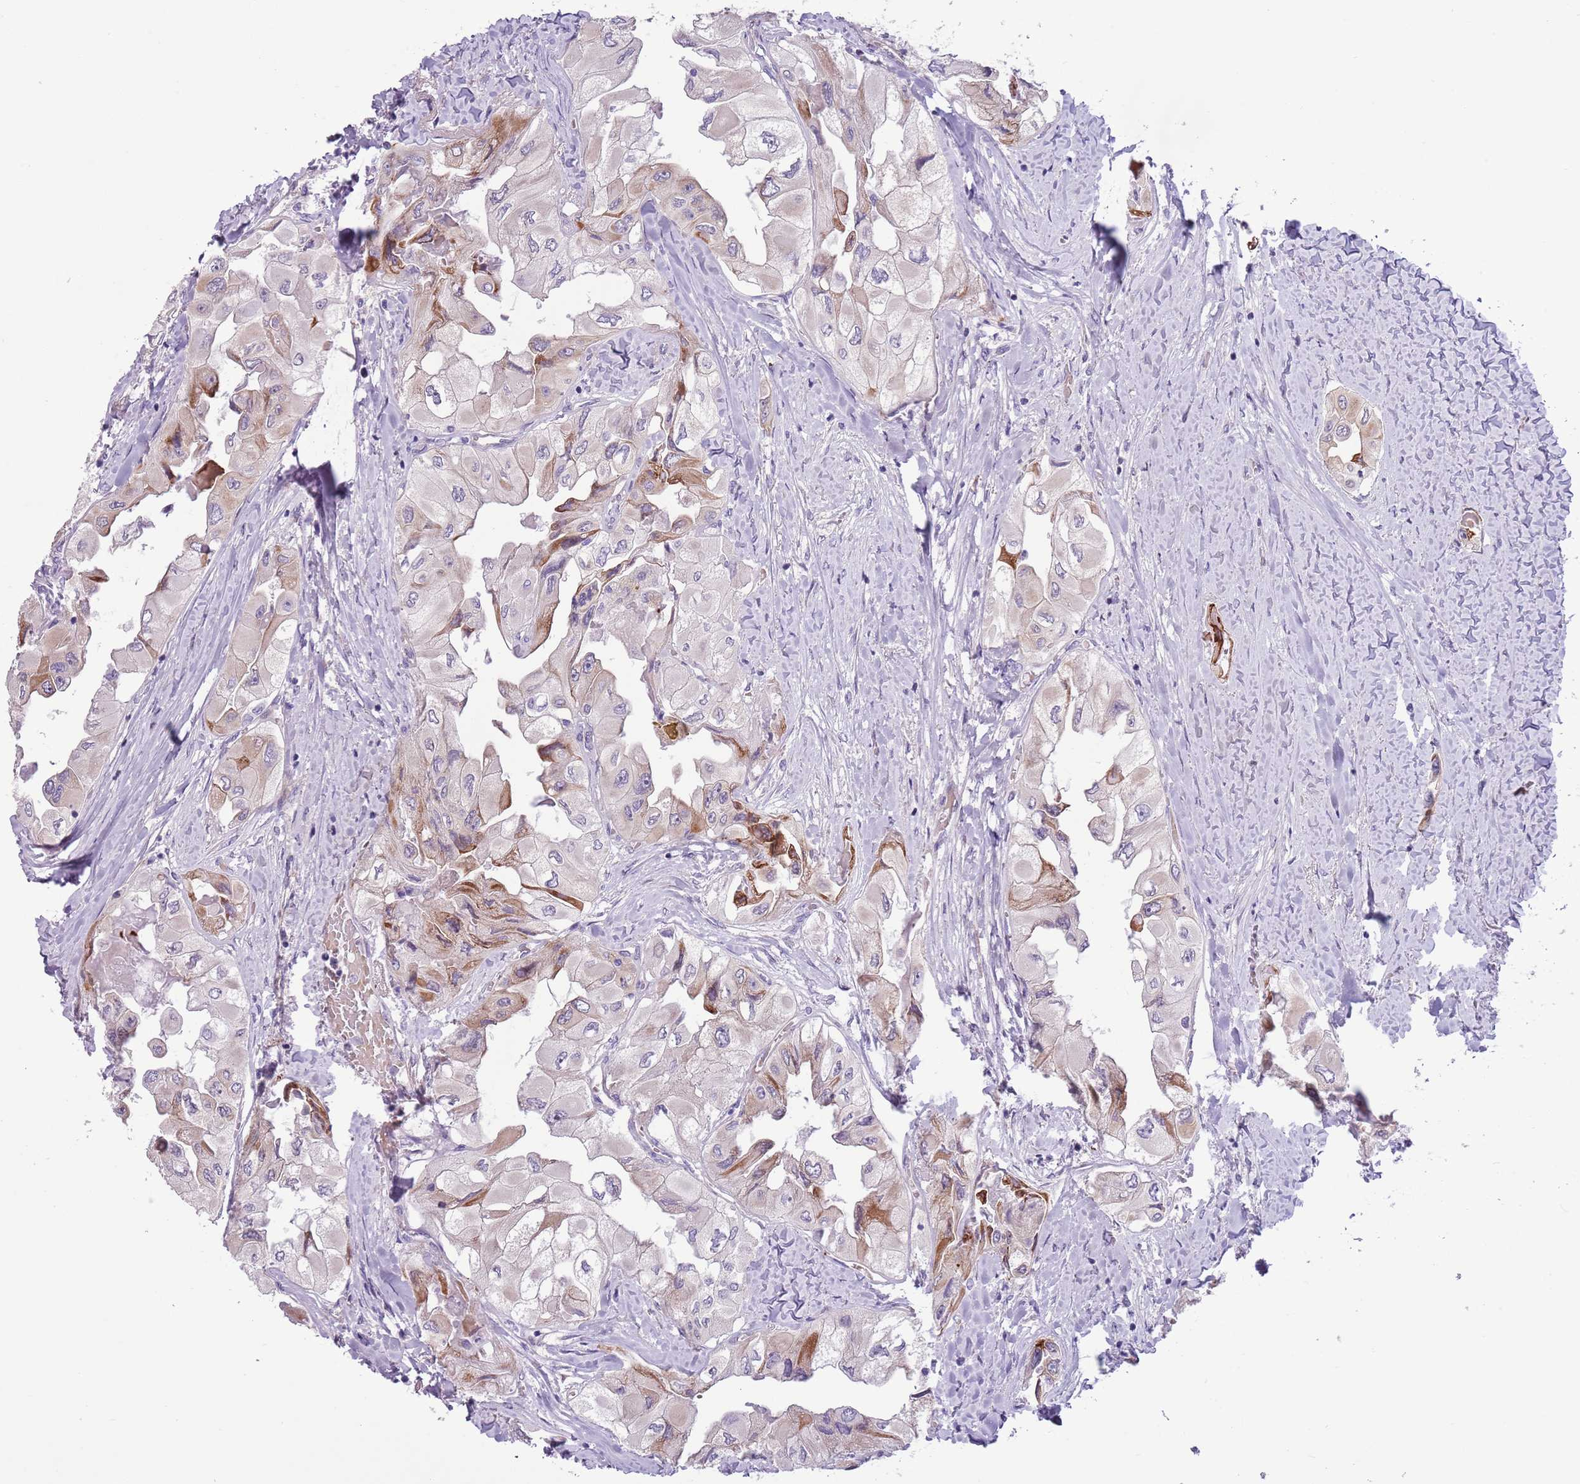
{"staining": {"intensity": "moderate", "quantity": "<25%", "location": "cytoplasmic/membranous"}, "tissue": "thyroid cancer", "cell_type": "Tumor cells", "image_type": "cancer", "snomed": [{"axis": "morphology", "description": "Normal tissue, NOS"}, {"axis": "morphology", "description": "Papillary adenocarcinoma, NOS"}, {"axis": "topography", "description": "Thyroid gland"}], "caption": "Immunohistochemistry of human thyroid cancer (papillary adenocarcinoma) demonstrates low levels of moderate cytoplasmic/membranous positivity in approximately <25% of tumor cells.", "gene": "MRPL32", "patient": {"sex": "female", "age": 59}}